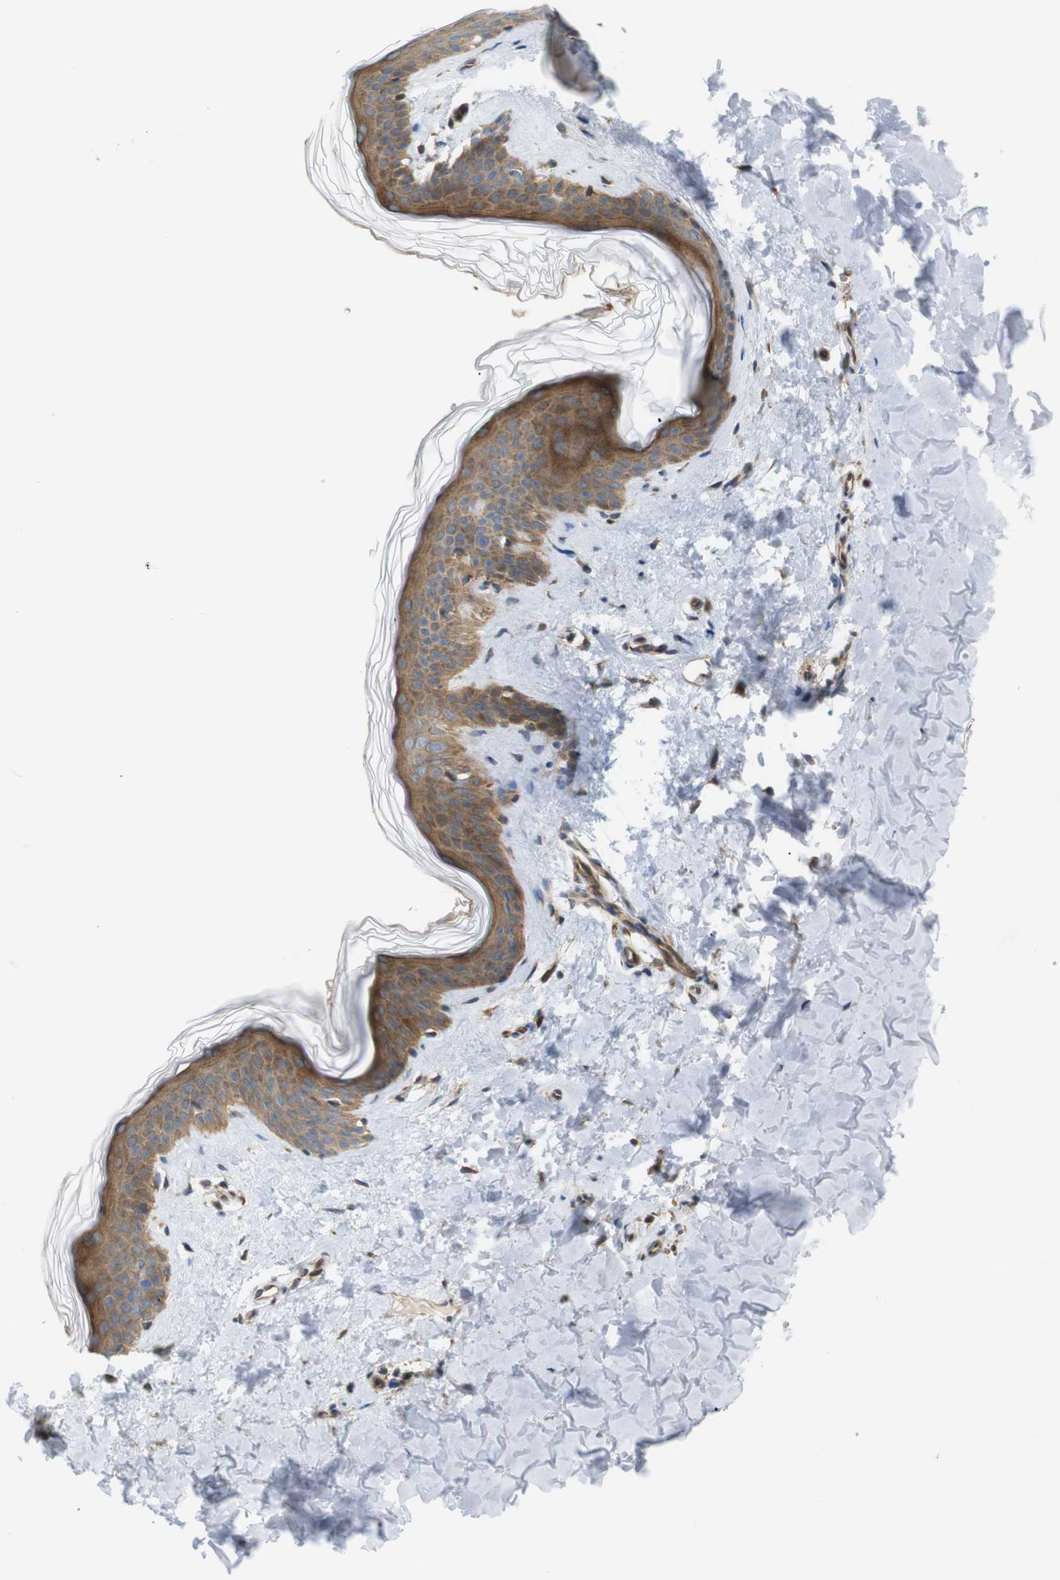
{"staining": {"intensity": "moderate", "quantity": ">75%", "location": "cytoplasmic/membranous"}, "tissue": "skin", "cell_type": "Fibroblasts", "image_type": "normal", "snomed": [{"axis": "morphology", "description": "Normal tissue, NOS"}, {"axis": "topography", "description": "Skin"}], "caption": "Moderate cytoplasmic/membranous positivity is identified in approximately >75% of fibroblasts in unremarkable skin. The staining is performed using DAB (3,3'-diaminobenzidine) brown chromogen to label protein expression. The nuclei are counter-stained blue using hematoxylin.", "gene": "RPTOR", "patient": {"sex": "female", "age": 41}}